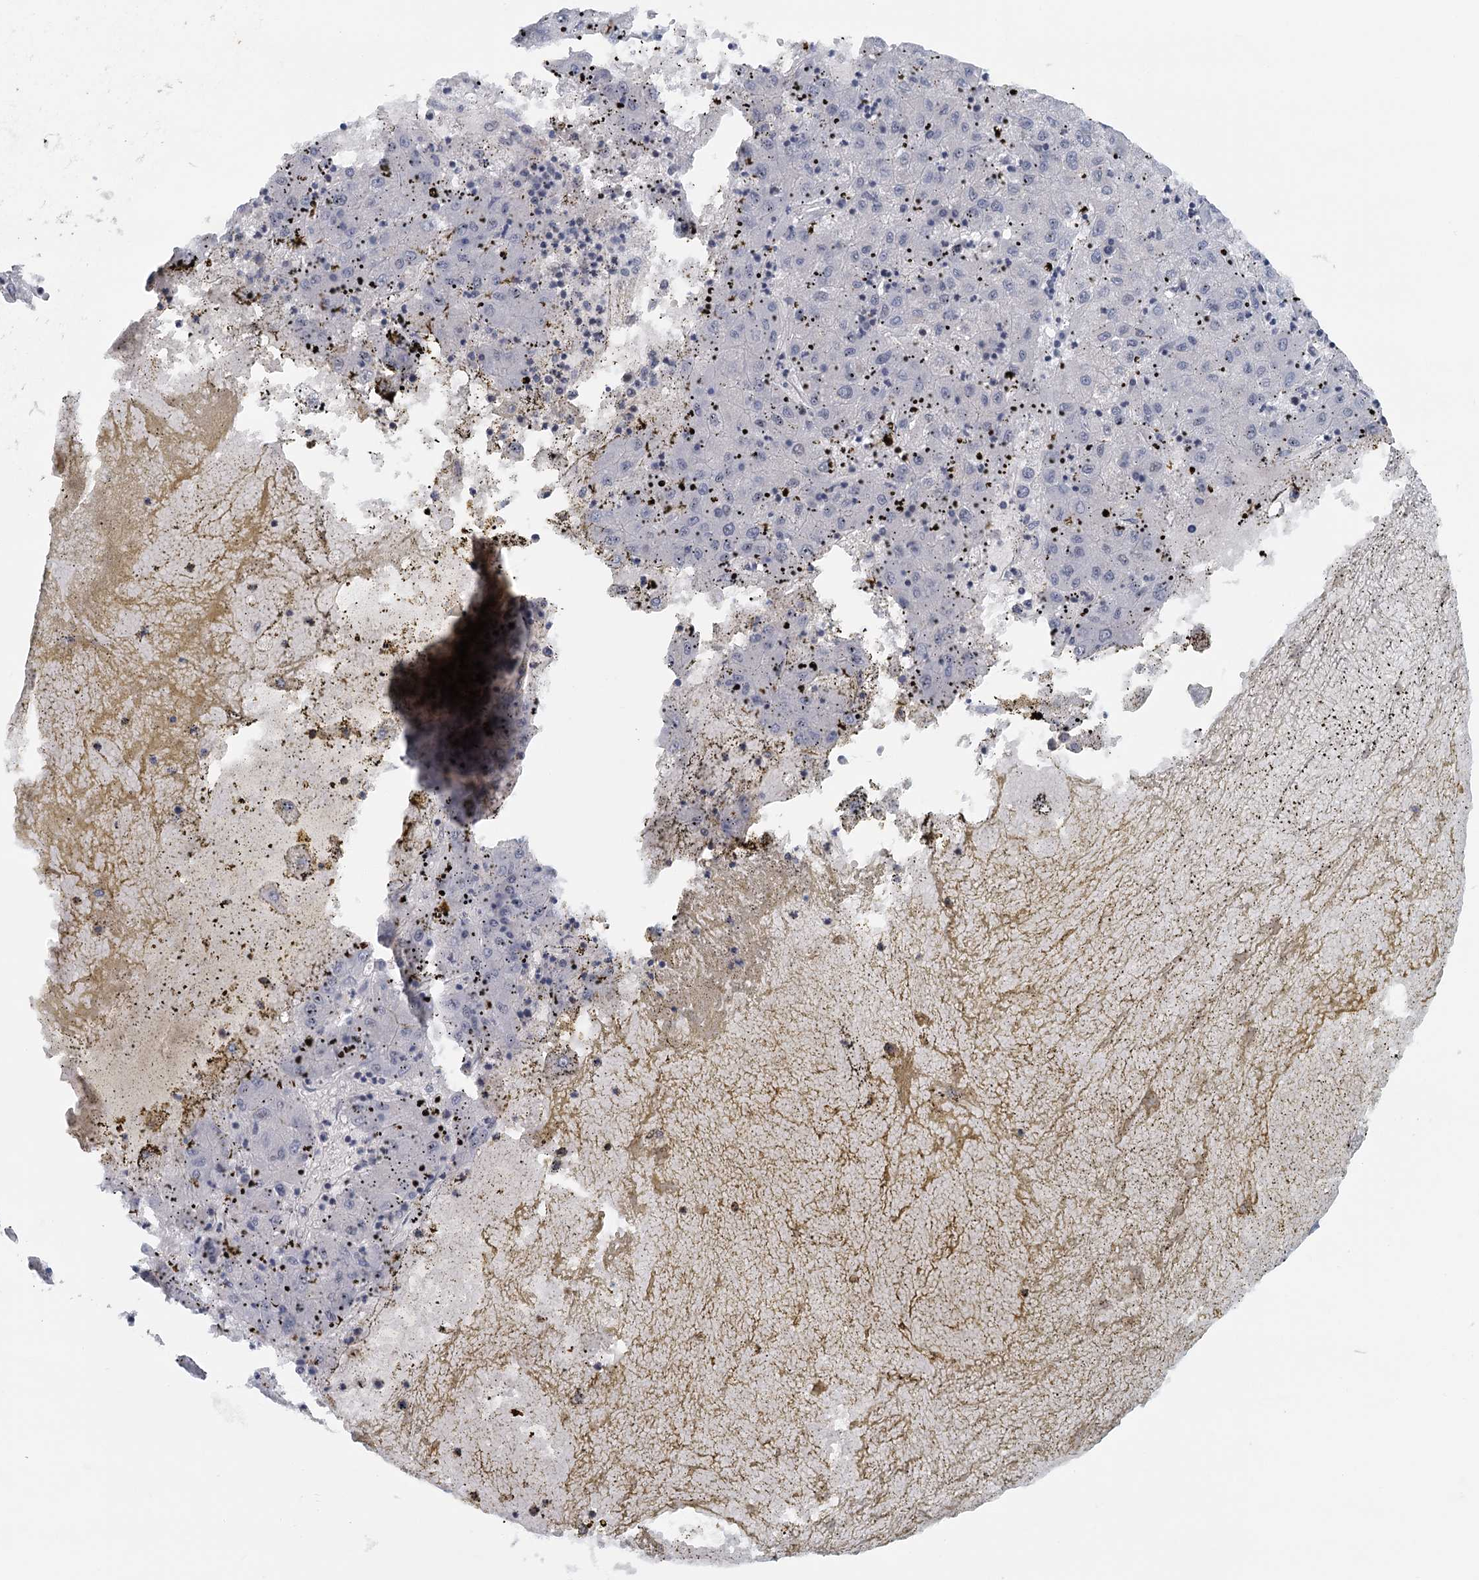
{"staining": {"intensity": "negative", "quantity": "none", "location": "none"}, "tissue": "liver cancer", "cell_type": "Tumor cells", "image_type": "cancer", "snomed": [{"axis": "morphology", "description": "Carcinoma, Hepatocellular, NOS"}, {"axis": "topography", "description": "Liver"}], "caption": "The immunohistochemistry (IHC) photomicrograph has no significant staining in tumor cells of liver hepatocellular carcinoma tissue.", "gene": "TAS2R42", "patient": {"sex": "male", "age": 72}}